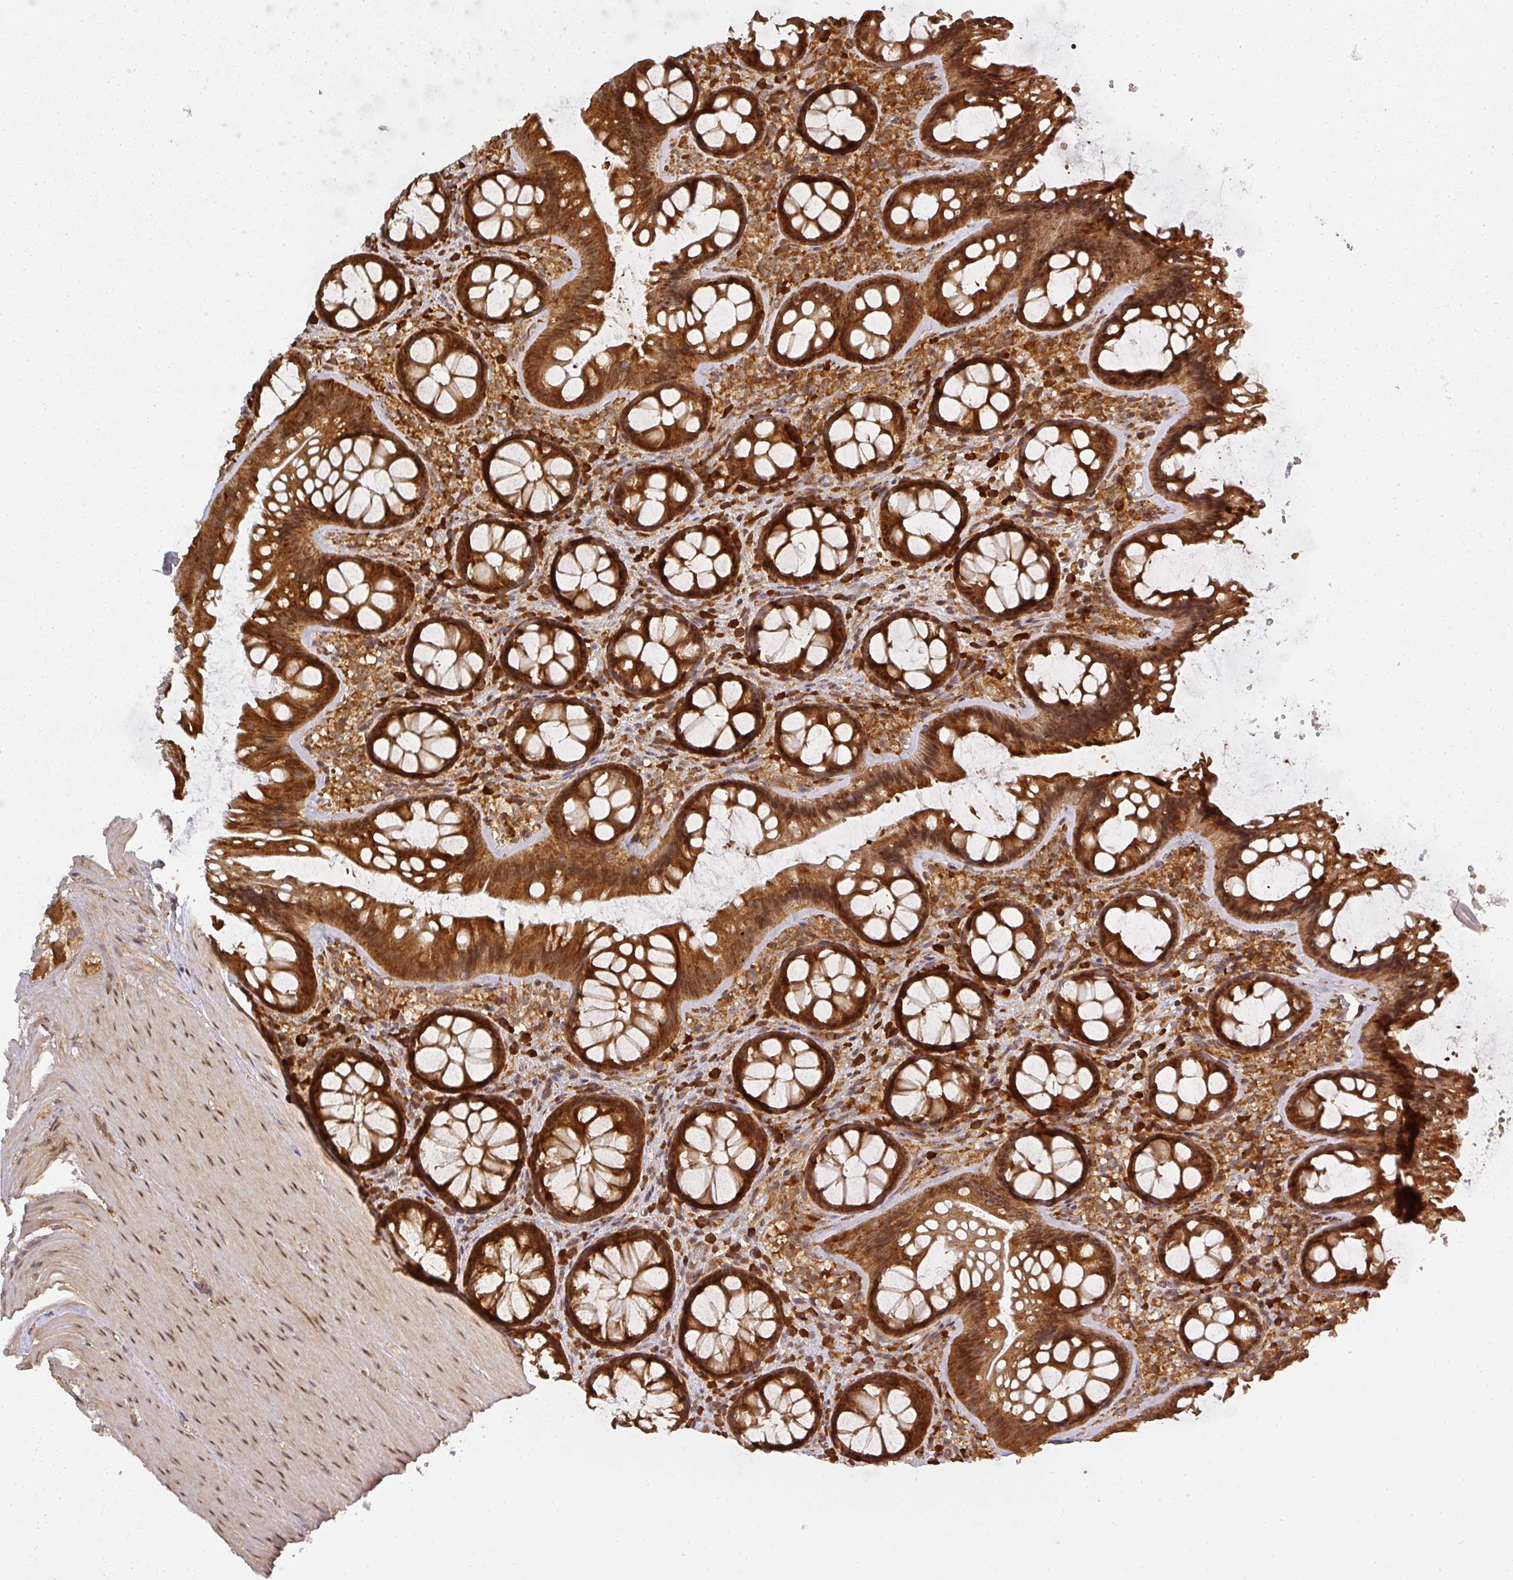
{"staining": {"intensity": "moderate", "quantity": ">75%", "location": "cytoplasmic/membranous"}, "tissue": "colon", "cell_type": "Endothelial cells", "image_type": "normal", "snomed": [{"axis": "morphology", "description": "Normal tissue, NOS"}, {"axis": "topography", "description": "Colon"}], "caption": "Unremarkable colon demonstrates moderate cytoplasmic/membranous staining in about >75% of endothelial cells The staining was performed using DAB, with brown indicating positive protein expression. Nuclei are stained blue with hematoxylin..", "gene": "PPP6R3", "patient": {"sex": "male", "age": 46}}